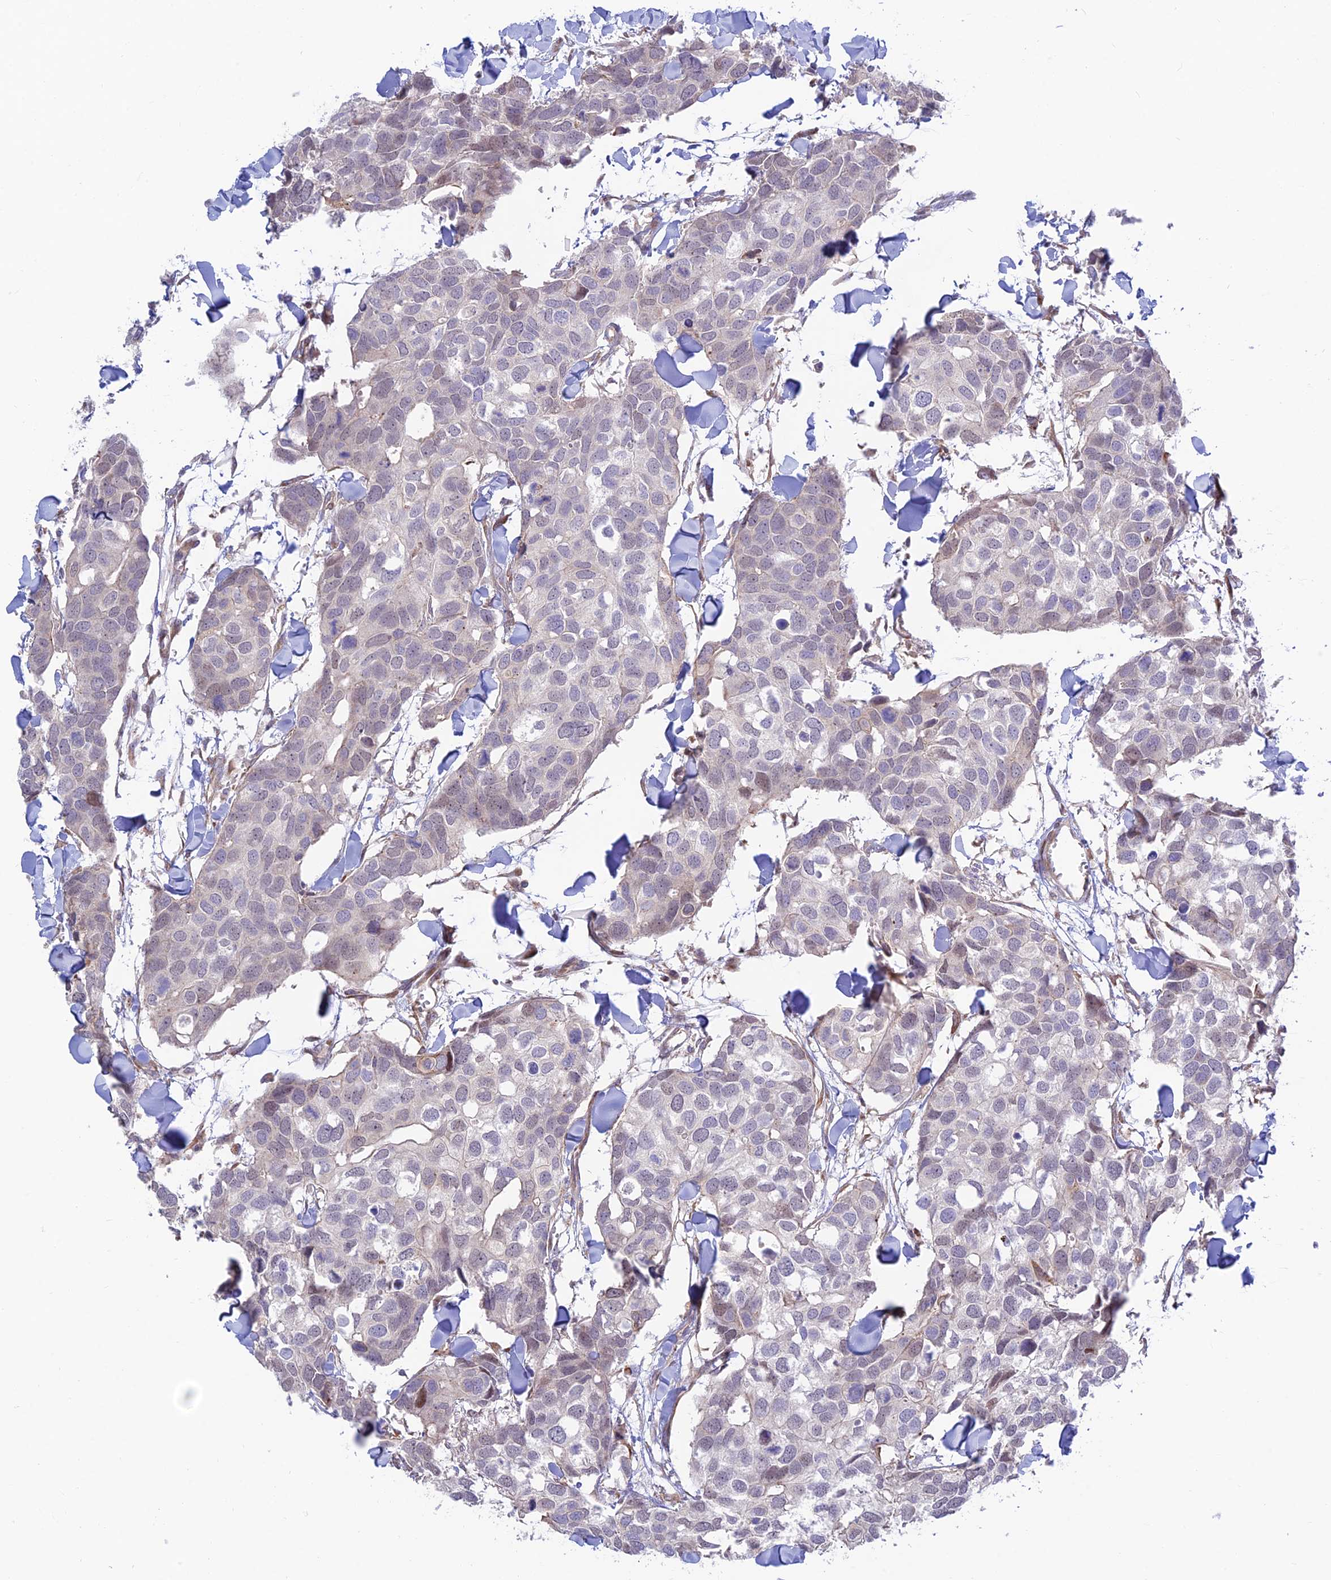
{"staining": {"intensity": "negative", "quantity": "none", "location": "none"}, "tissue": "breast cancer", "cell_type": "Tumor cells", "image_type": "cancer", "snomed": [{"axis": "morphology", "description": "Duct carcinoma"}, {"axis": "topography", "description": "Breast"}], "caption": "The histopathology image displays no staining of tumor cells in breast intraductal carcinoma.", "gene": "KCNAB1", "patient": {"sex": "female", "age": 83}}